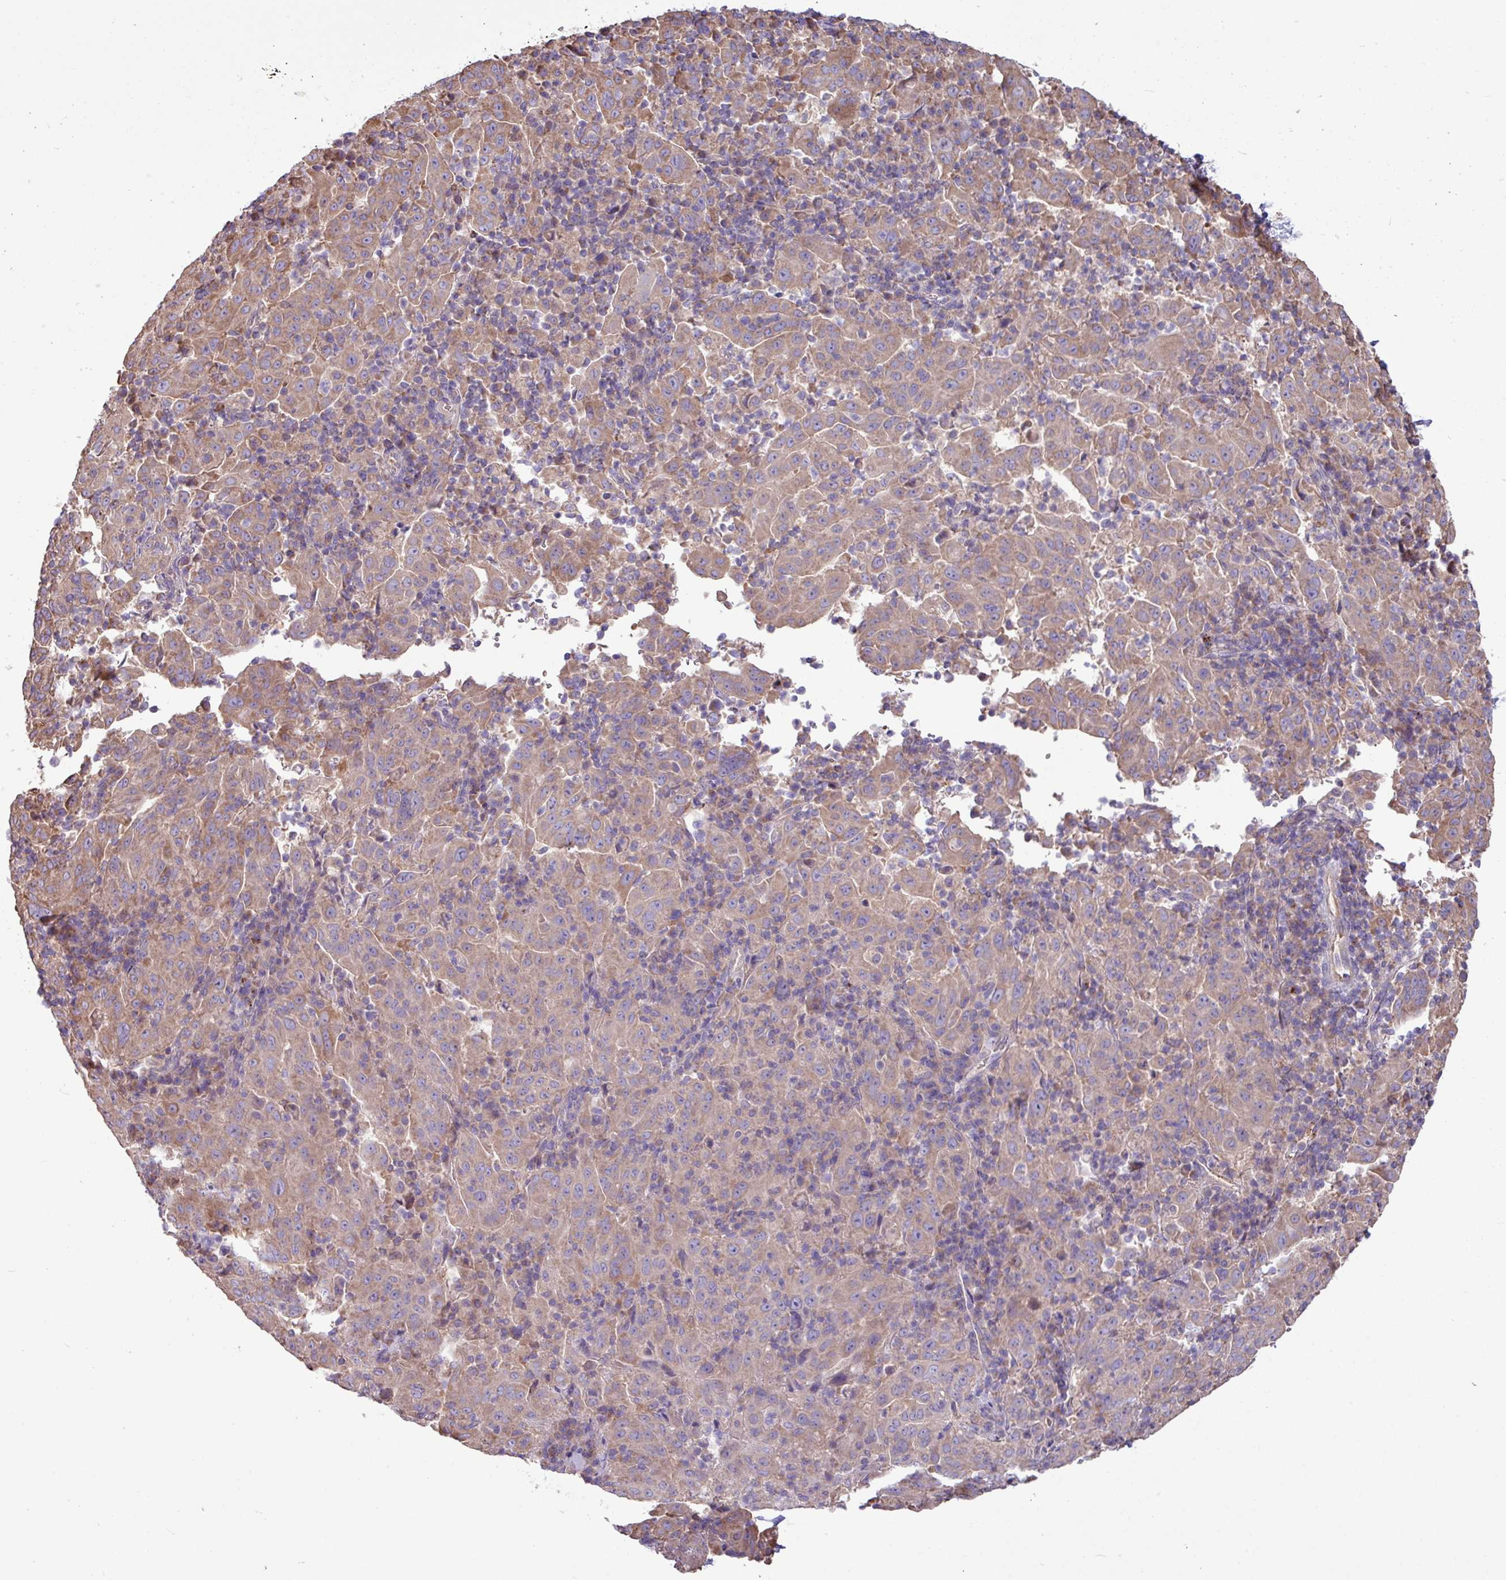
{"staining": {"intensity": "moderate", "quantity": ">75%", "location": "cytoplasmic/membranous"}, "tissue": "pancreatic cancer", "cell_type": "Tumor cells", "image_type": "cancer", "snomed": [{"axis": "morphology", "description": "Adenocarcinoma, NOS"}, {"axis": "topography", "description": "Pancreas"}], "caption": "Pancreatic adenocarcinoma stained for a protein displays moderate cytoplasmic/membranous positivity in tumor cells.", "gene": "PPM1J", "patient": {"sex": "male", "age": 63}}